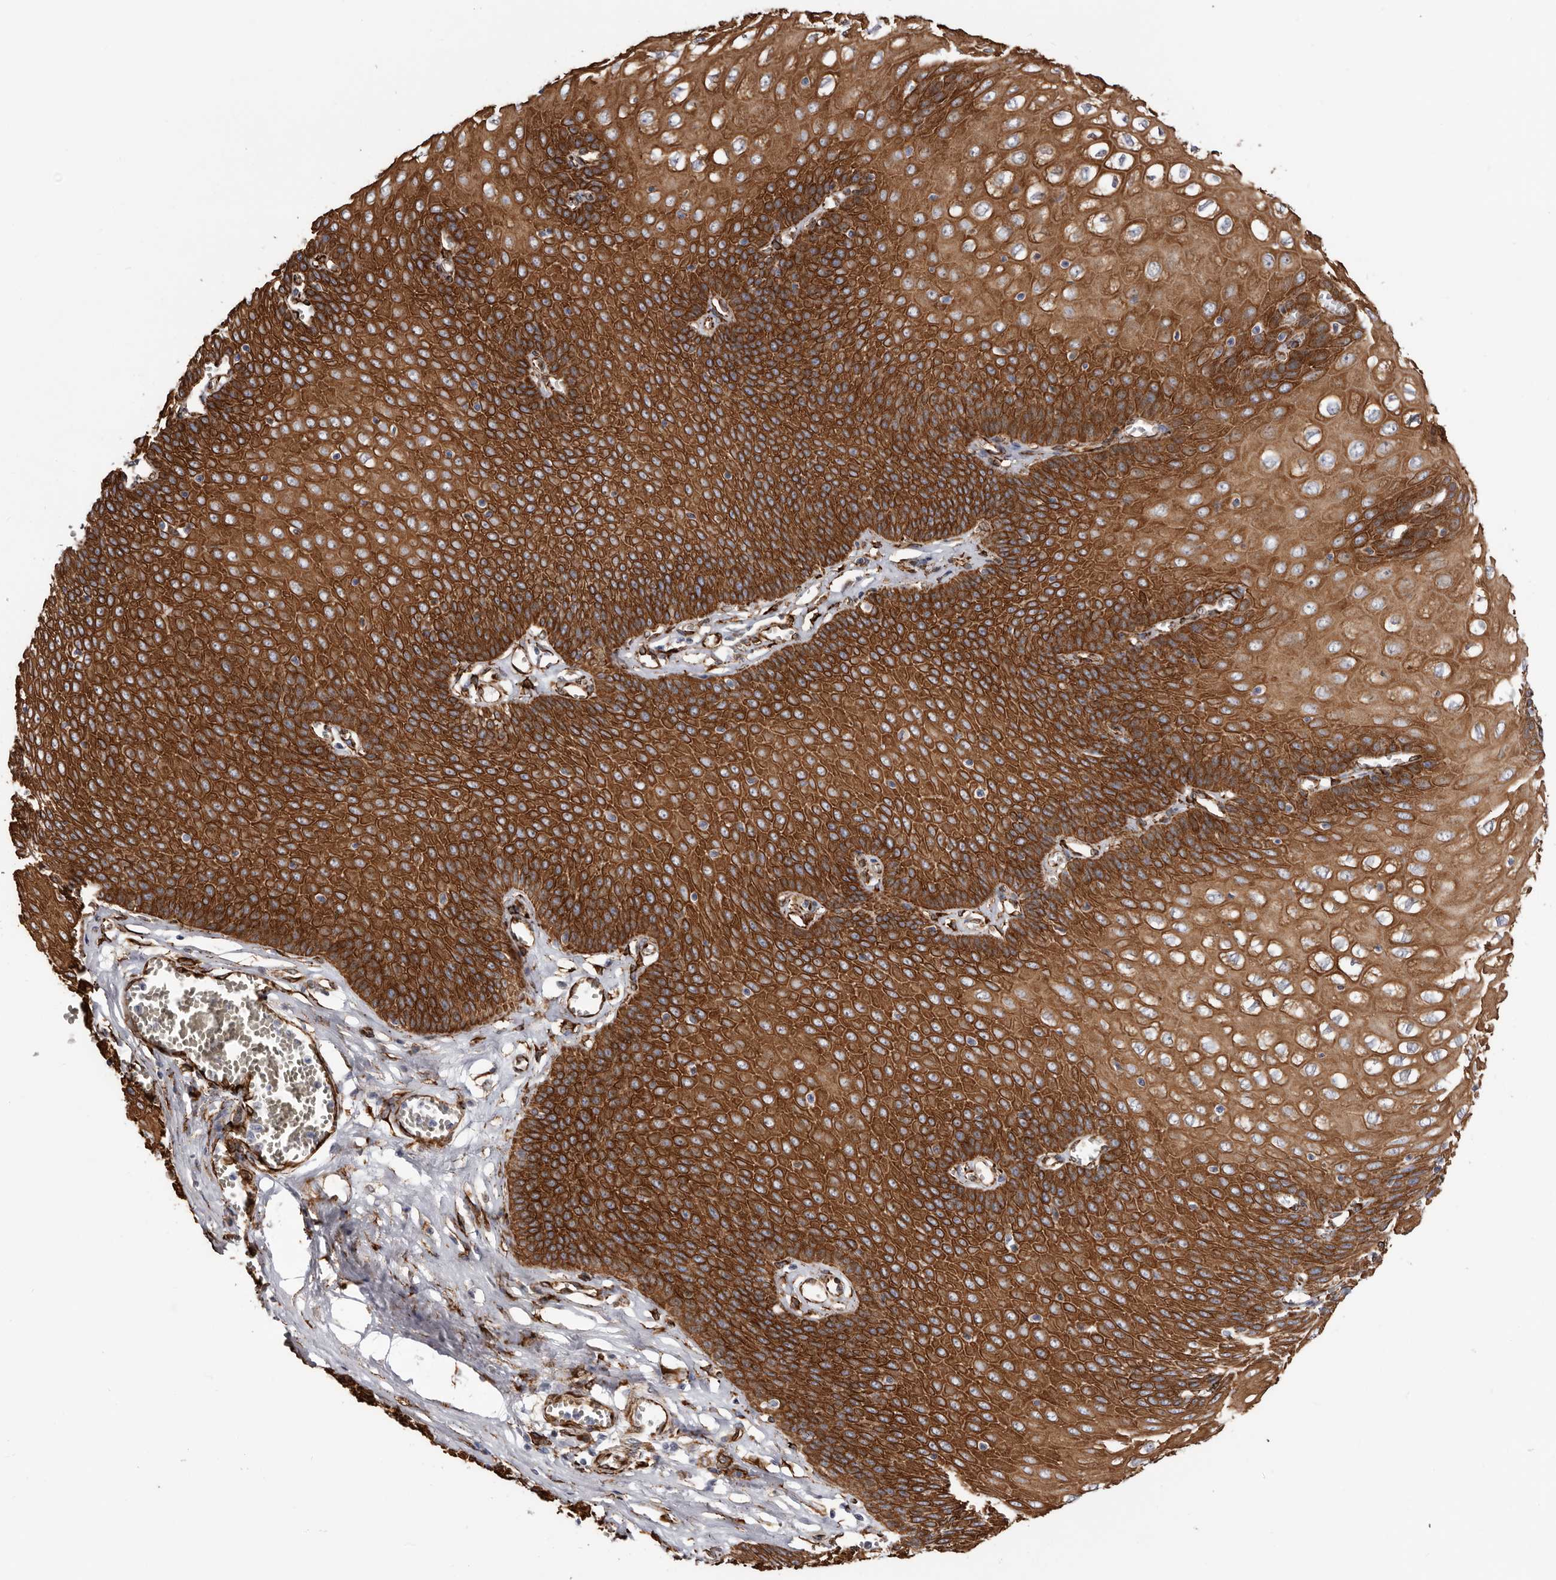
{"staining": {"intensity": "strong", "quantity": ">75%", "location": "cytoplasmic/membranous"}, "tissue": "esophagus", "cell_type": "Squamous epithelial cells", "image_type": "normal", "snomed": [{"axis": "morphology", "description": "Normal tissue, NOS"}, {"axis": "topography", "description": "Esophagus"}], "caption": "This is a micrograph of immunohistochemistry staining of normal esophagus, which shows strong positivity in the cytoplasmic/membranous of squamous epithelial cells.", "gene": "SEMA3E", "patient": {"sex": "male", "age": 60}}